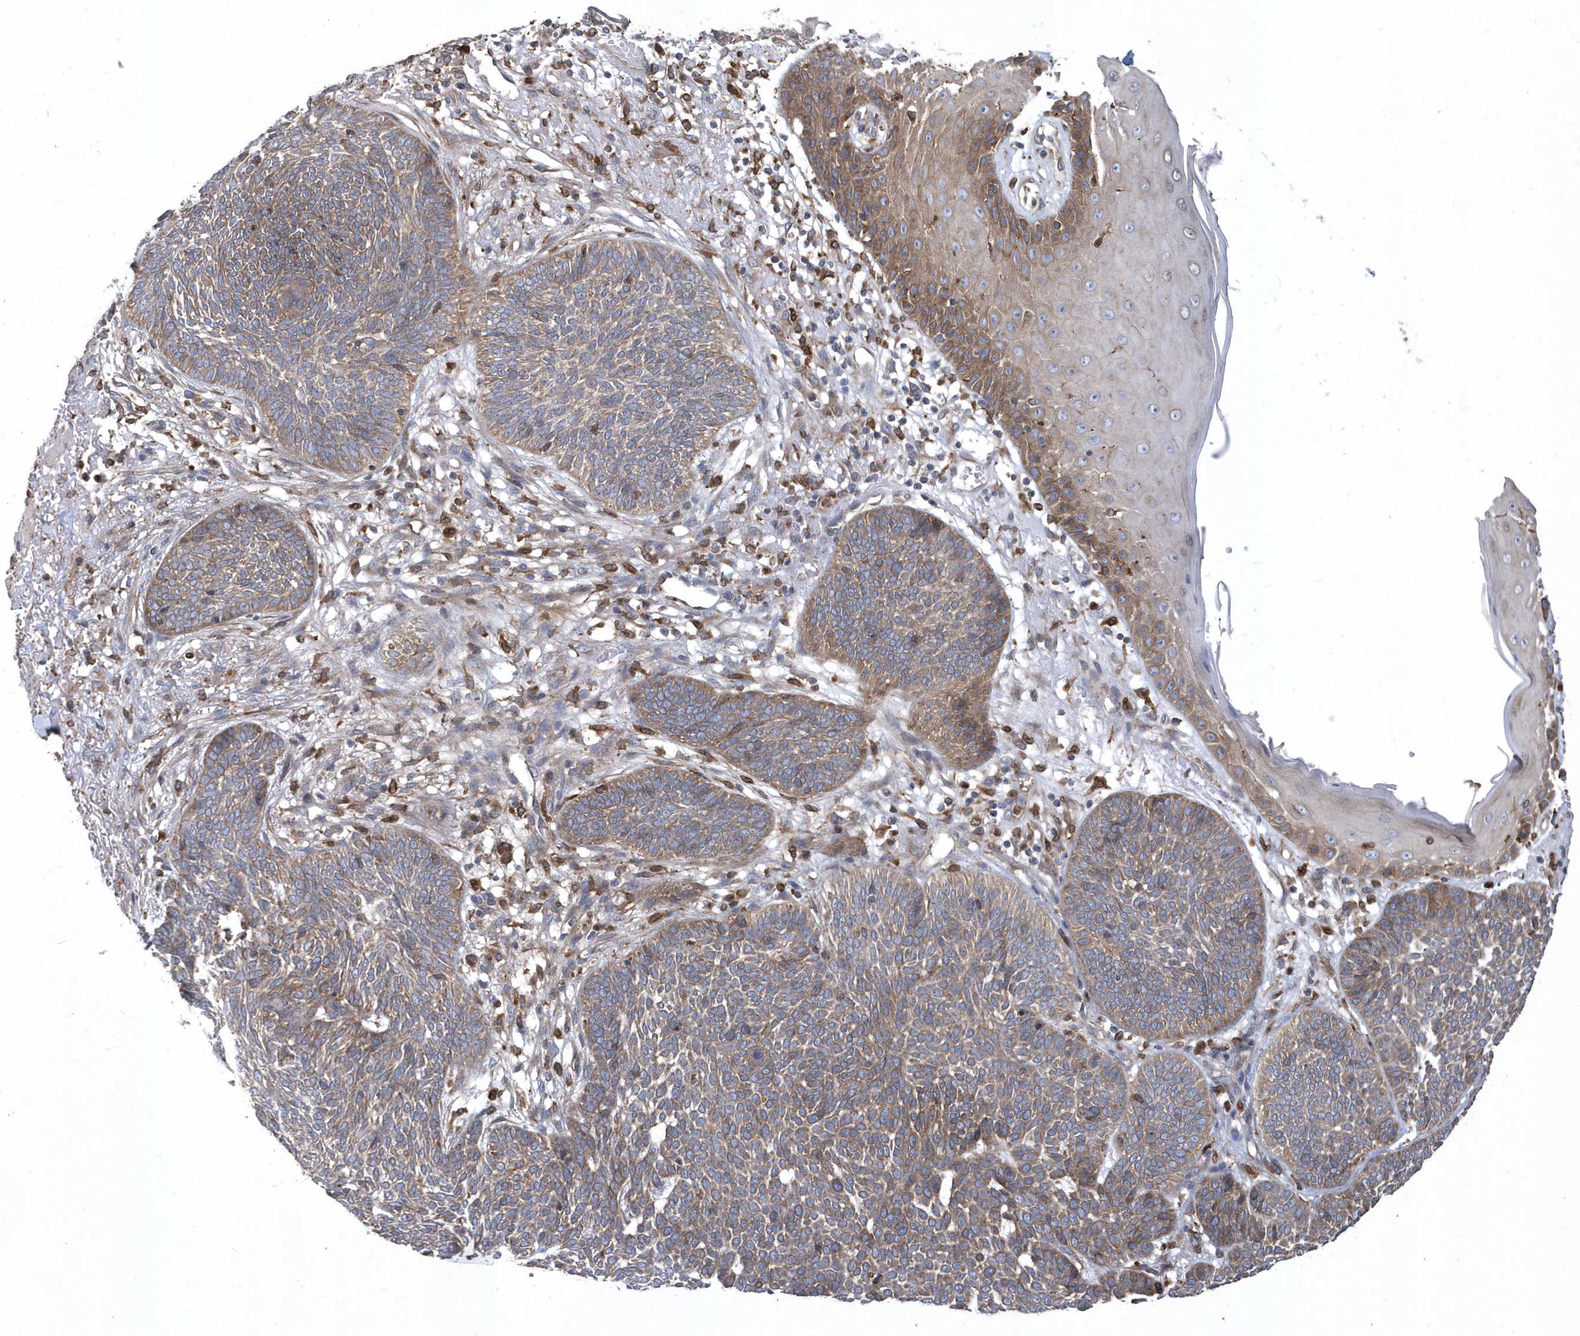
{"staining": {"intensity": "weak", "quantity": ">75%", "location": "cytoplasmic/membranous"}, "tissue": "skin cancer", "cell_type": "Tumor cells", "image_type": "cancer", "snomed": [{"axis": "morphology", "description": "Normal tissue, NOS"}, {"axis": "morphology", "description": "Basal cell carcinoma"}, {"axis": "topography", "description": "Skin"}], "caption": "A brown stain shows weak cytoplasmic/membranous positivity of a protein in basal cell carcinoma (skin) tumor cells. Nuclei are stained in blue.", "gene": "VAMP7", "patient": {"sex": "male", "age": 64}}